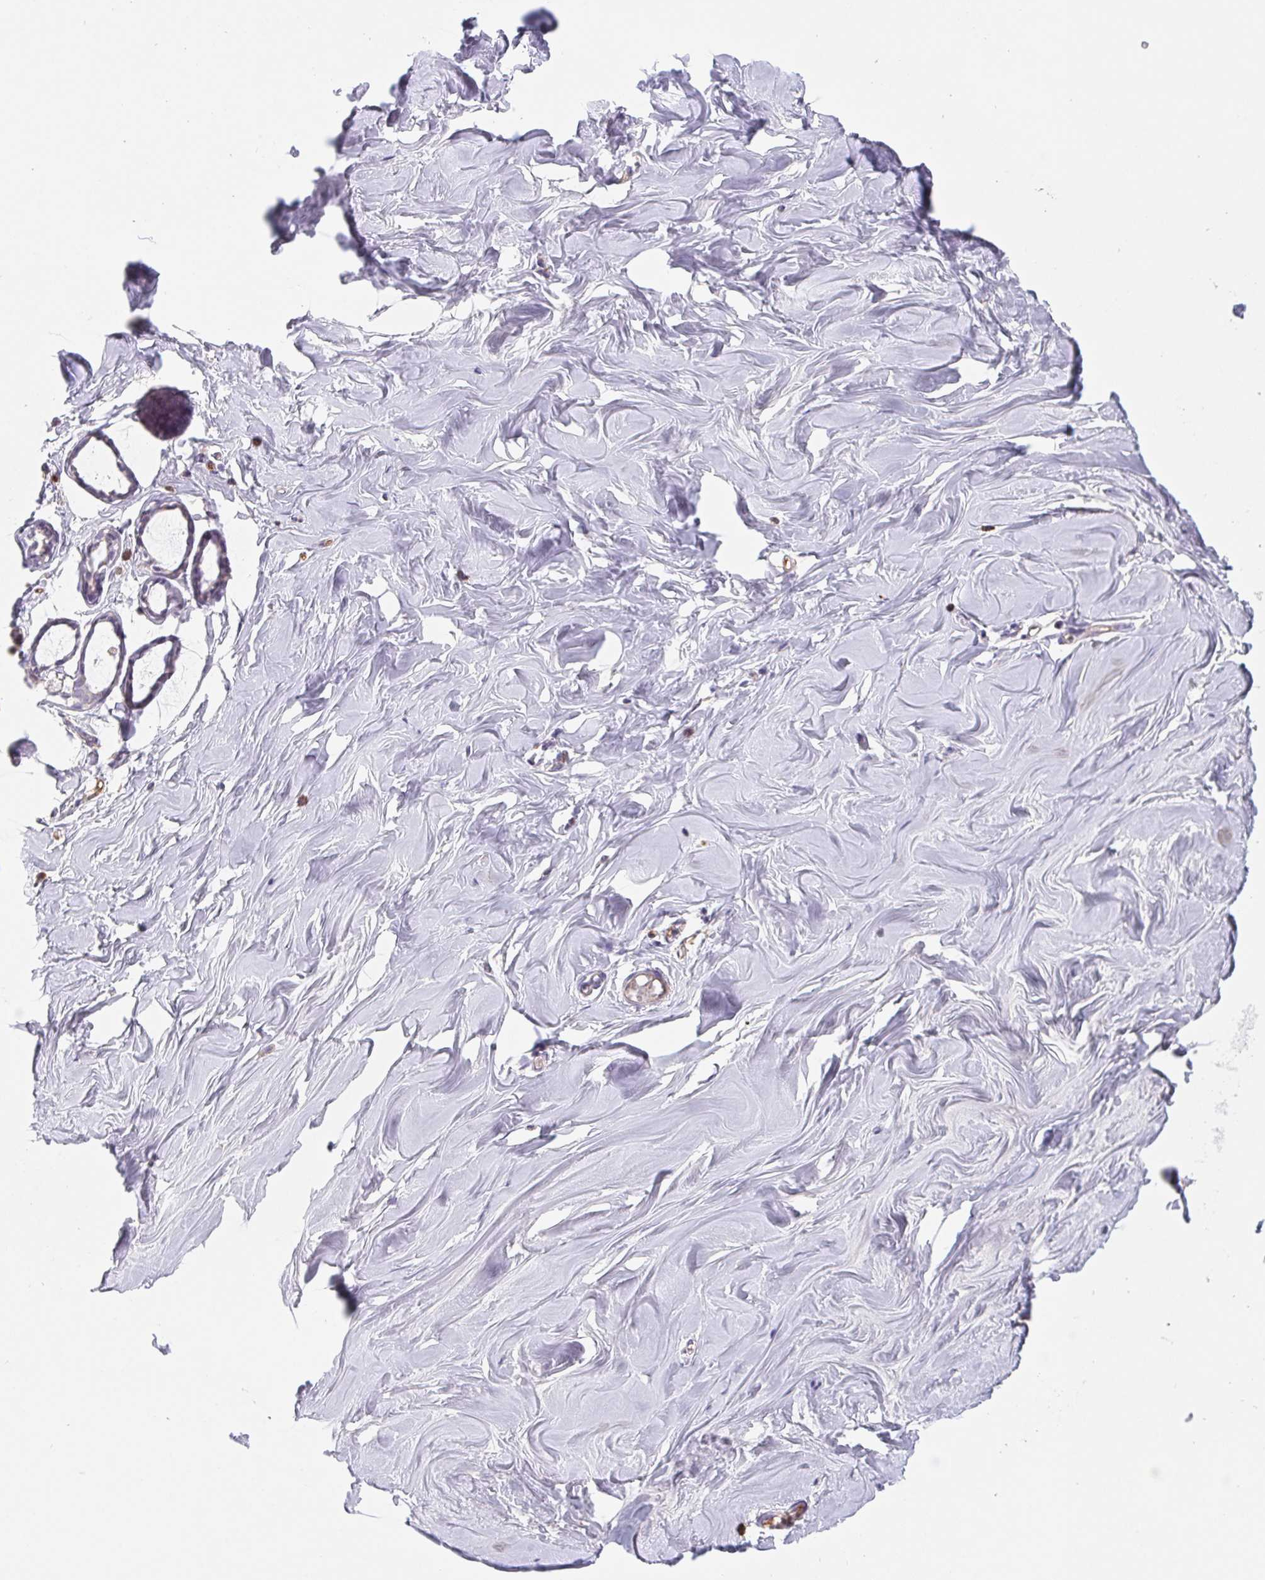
{"staining": {"intensity": "negative", "quantity": "none", "location": "none"}, "tissue": "breast", "cell_type": "Adipocytes", "image_type": "normal", "snomed": [{"axis": "morphology", "description": "Normal tissue, NOS"}, {"axis": "topography", "description": "Breast"}], "caption": "IHC photomicrograph of normal breast: breast stained with DAB shows no significant protein staining in adipocytes. (DAB immunohistochemistry, high magnification).", "gene": "EMC6", "patient": {"sex": "female", "age": 27}}